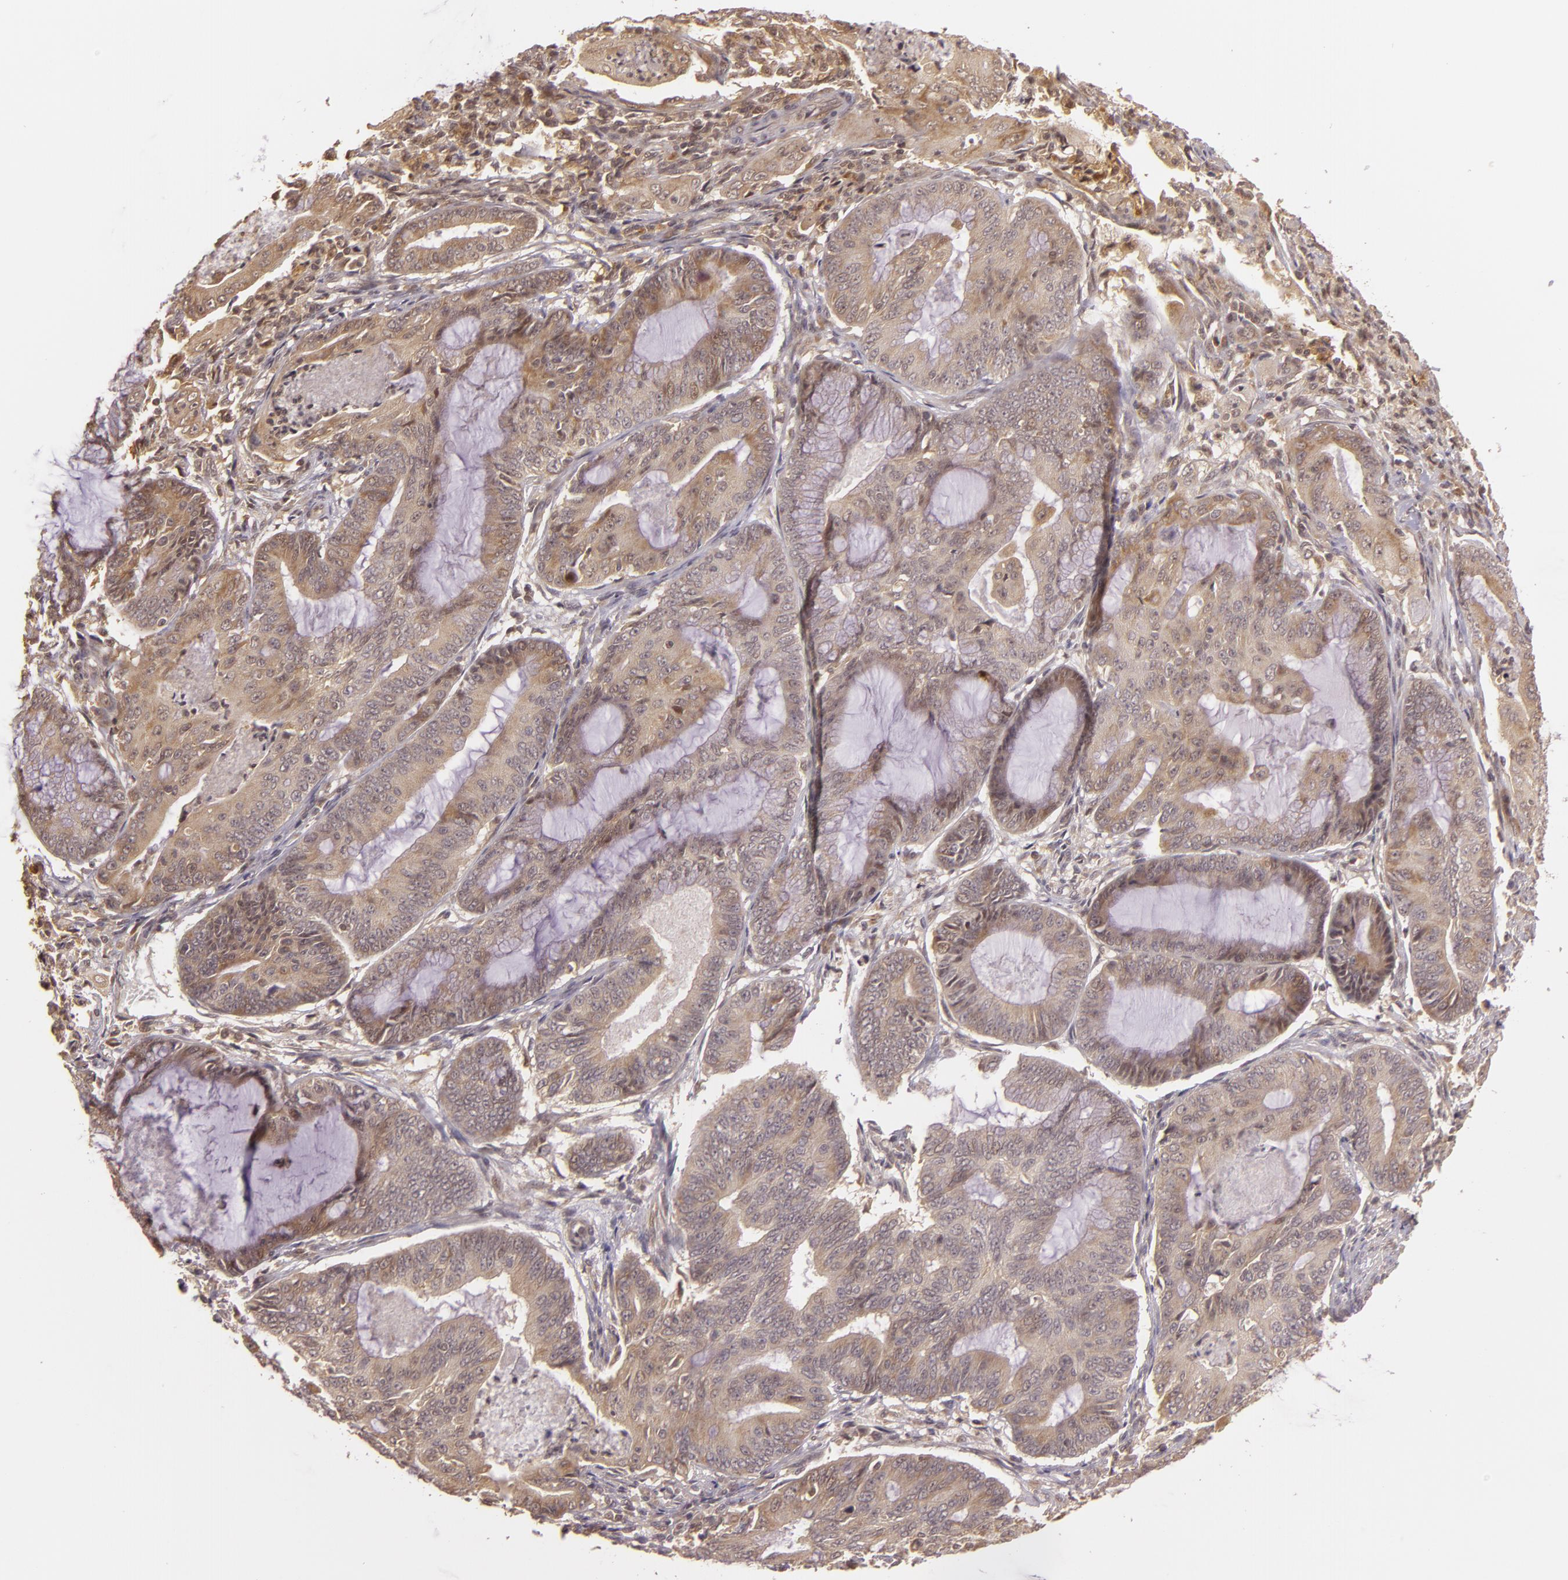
{"staining": {"intensity": "weak", "quantity": "25%-75%", "location": "cytoplasmic/membranous"}, "tissue": "endometrial cancer", "cell_type": "Tumor cells", "image_type": "cancer", "snomed": [{"axis": "morphology", "description": "Adenocarcinoma, NOS"}, {"axis": "topography", "description": "Endometrium"}], "caption": "Protein expression analysis of human adenocarcinoma (endometrial) reveals weak cytoplasmic/membranous positivity in about 25%-75% of tumor cells. Immunohistochemistry stains the protein of interest in brown and the nuclei are stained blue.", "gene": "TXNRD2", "patient": {"sex": "female", "age": 63}}